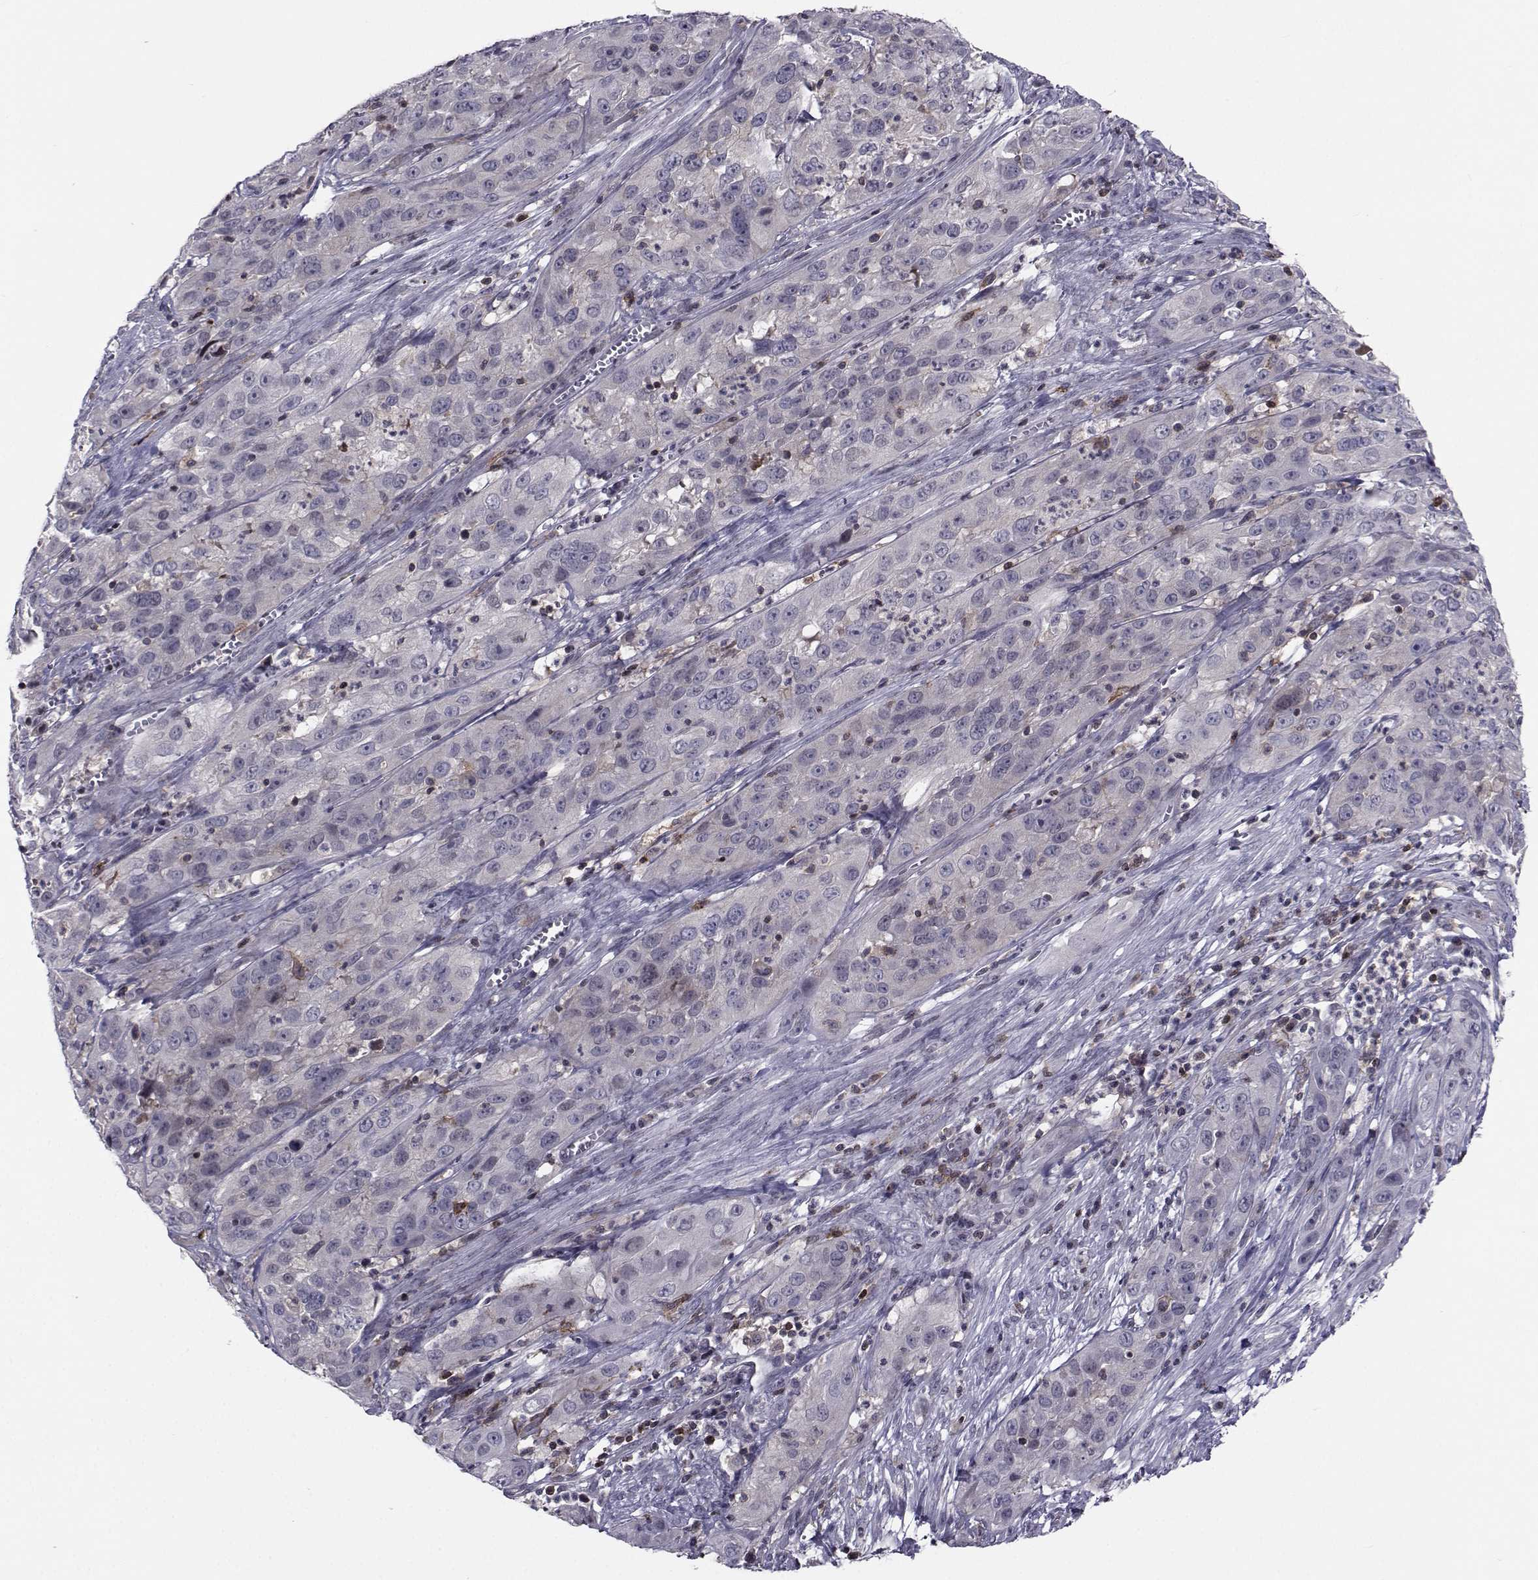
{"staining": {"intensity": "negative", "quantity": "none", "location": "none"}, "tissue": "cervical cancer", "cell_type": "Tumor cells", "image_type": "cancer", "snomed": [{"axis": "morphology", "description": "Squamous cell carcinoma, NOS"}, {"axis": "topography", "description": "Cervix"}], "caption": "Cervical cancer (squamous cell carcinoma) was stained to show a protein in brown. There is no significant expression in tumor cells.", "gene": "PCP4L1", "patient": {"sex": "female", "age": 32}}